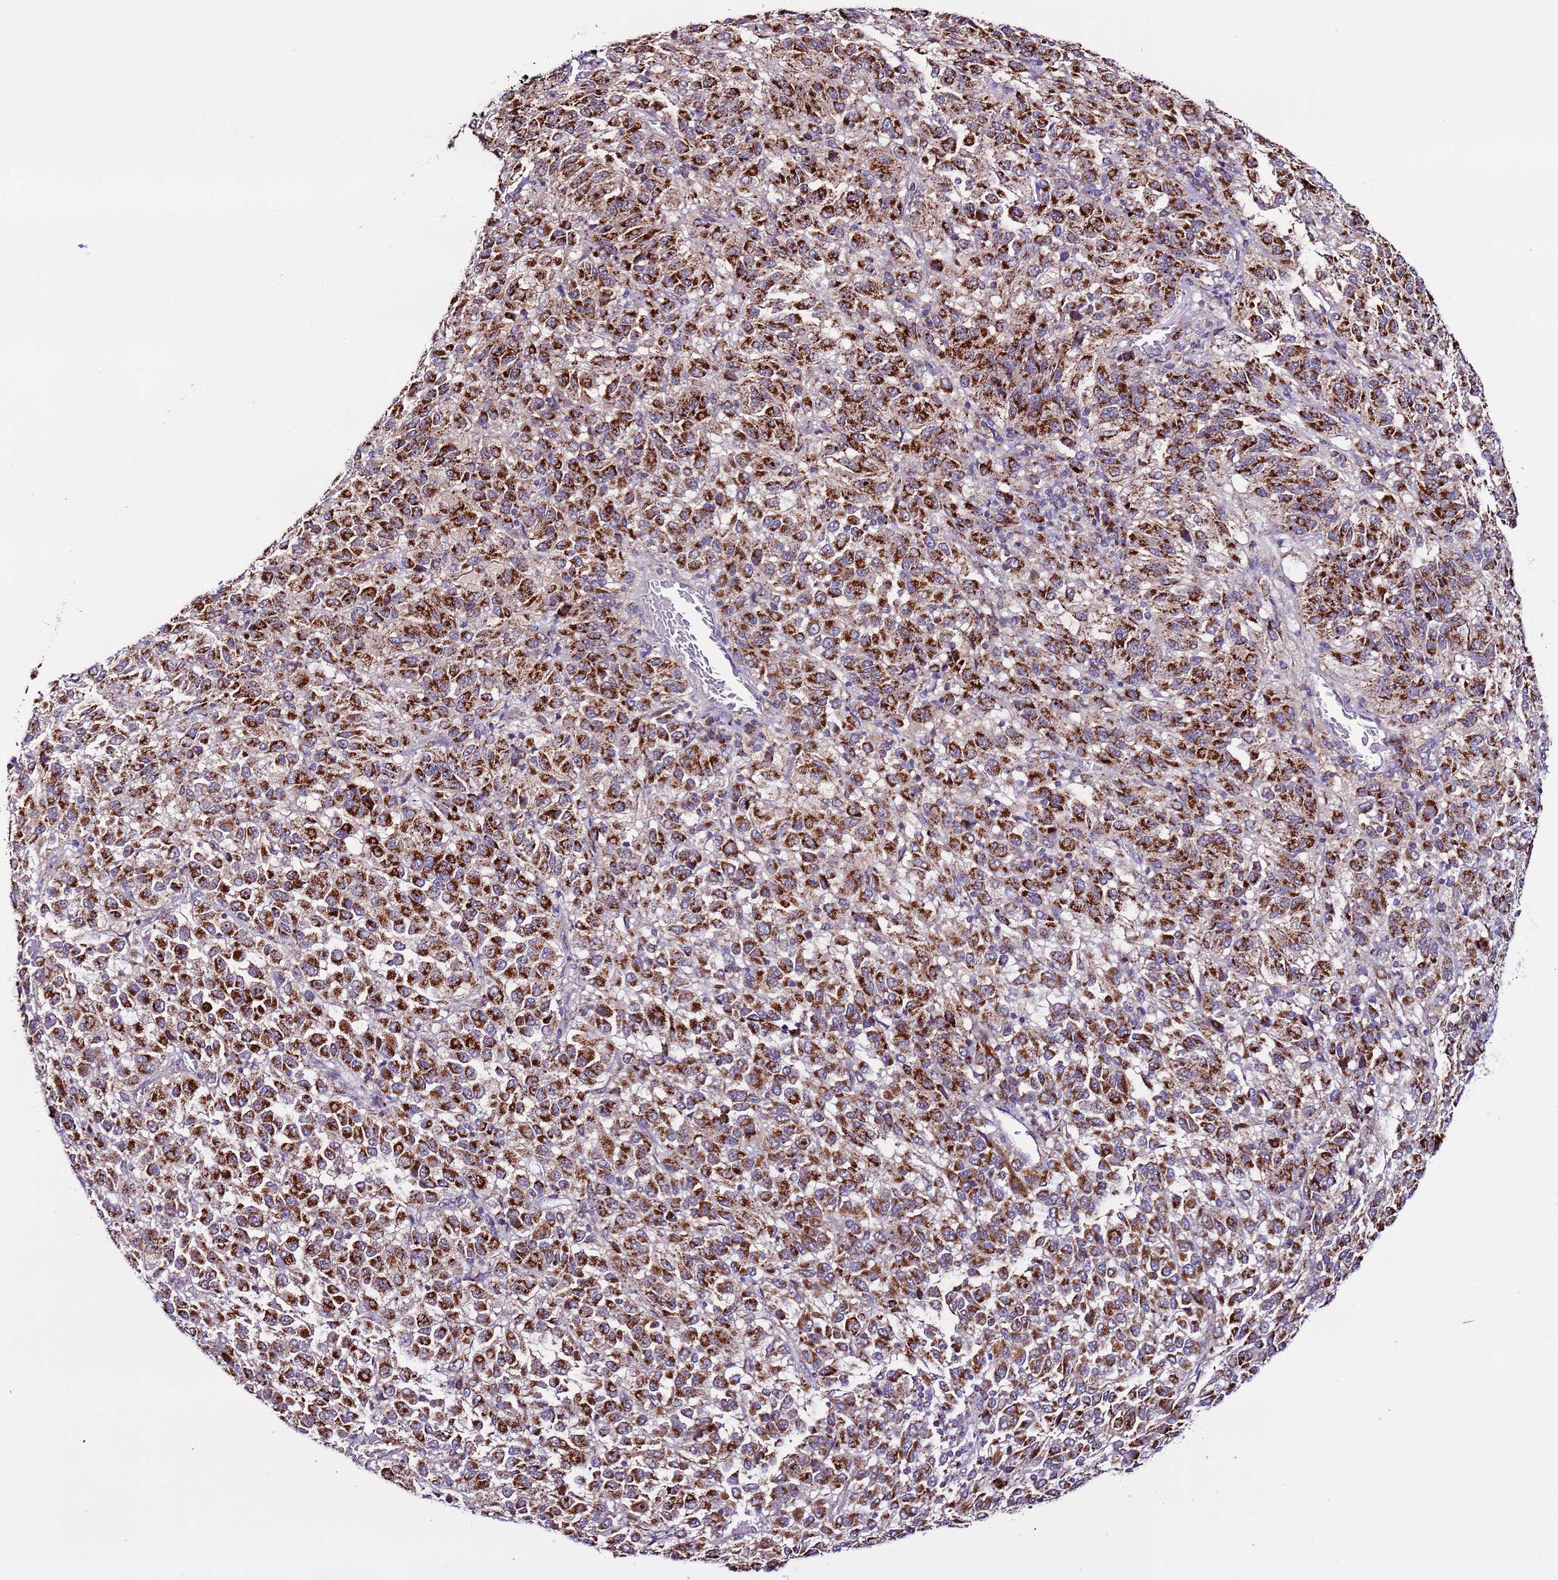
{"staining": {"intensity": "strong", "quantity": ">75%", "location": "cytoplasmic/membranous"}, "tissue": "melanoma", "cell_type": "Tumor cells", "image_type": "cancer", "snomed": [{"axis": "morphology", "description": "Malignant melanoma, Metastatic site"}, {"axis": "topography", "description": "Lung"}], "caption": "Melanoma tissue reveals strong cytoplasmic/membranous expression in approximately >75% of tumor cells", "gene": "UEVLD", "patient": {"sex": "male", "age": 64}}